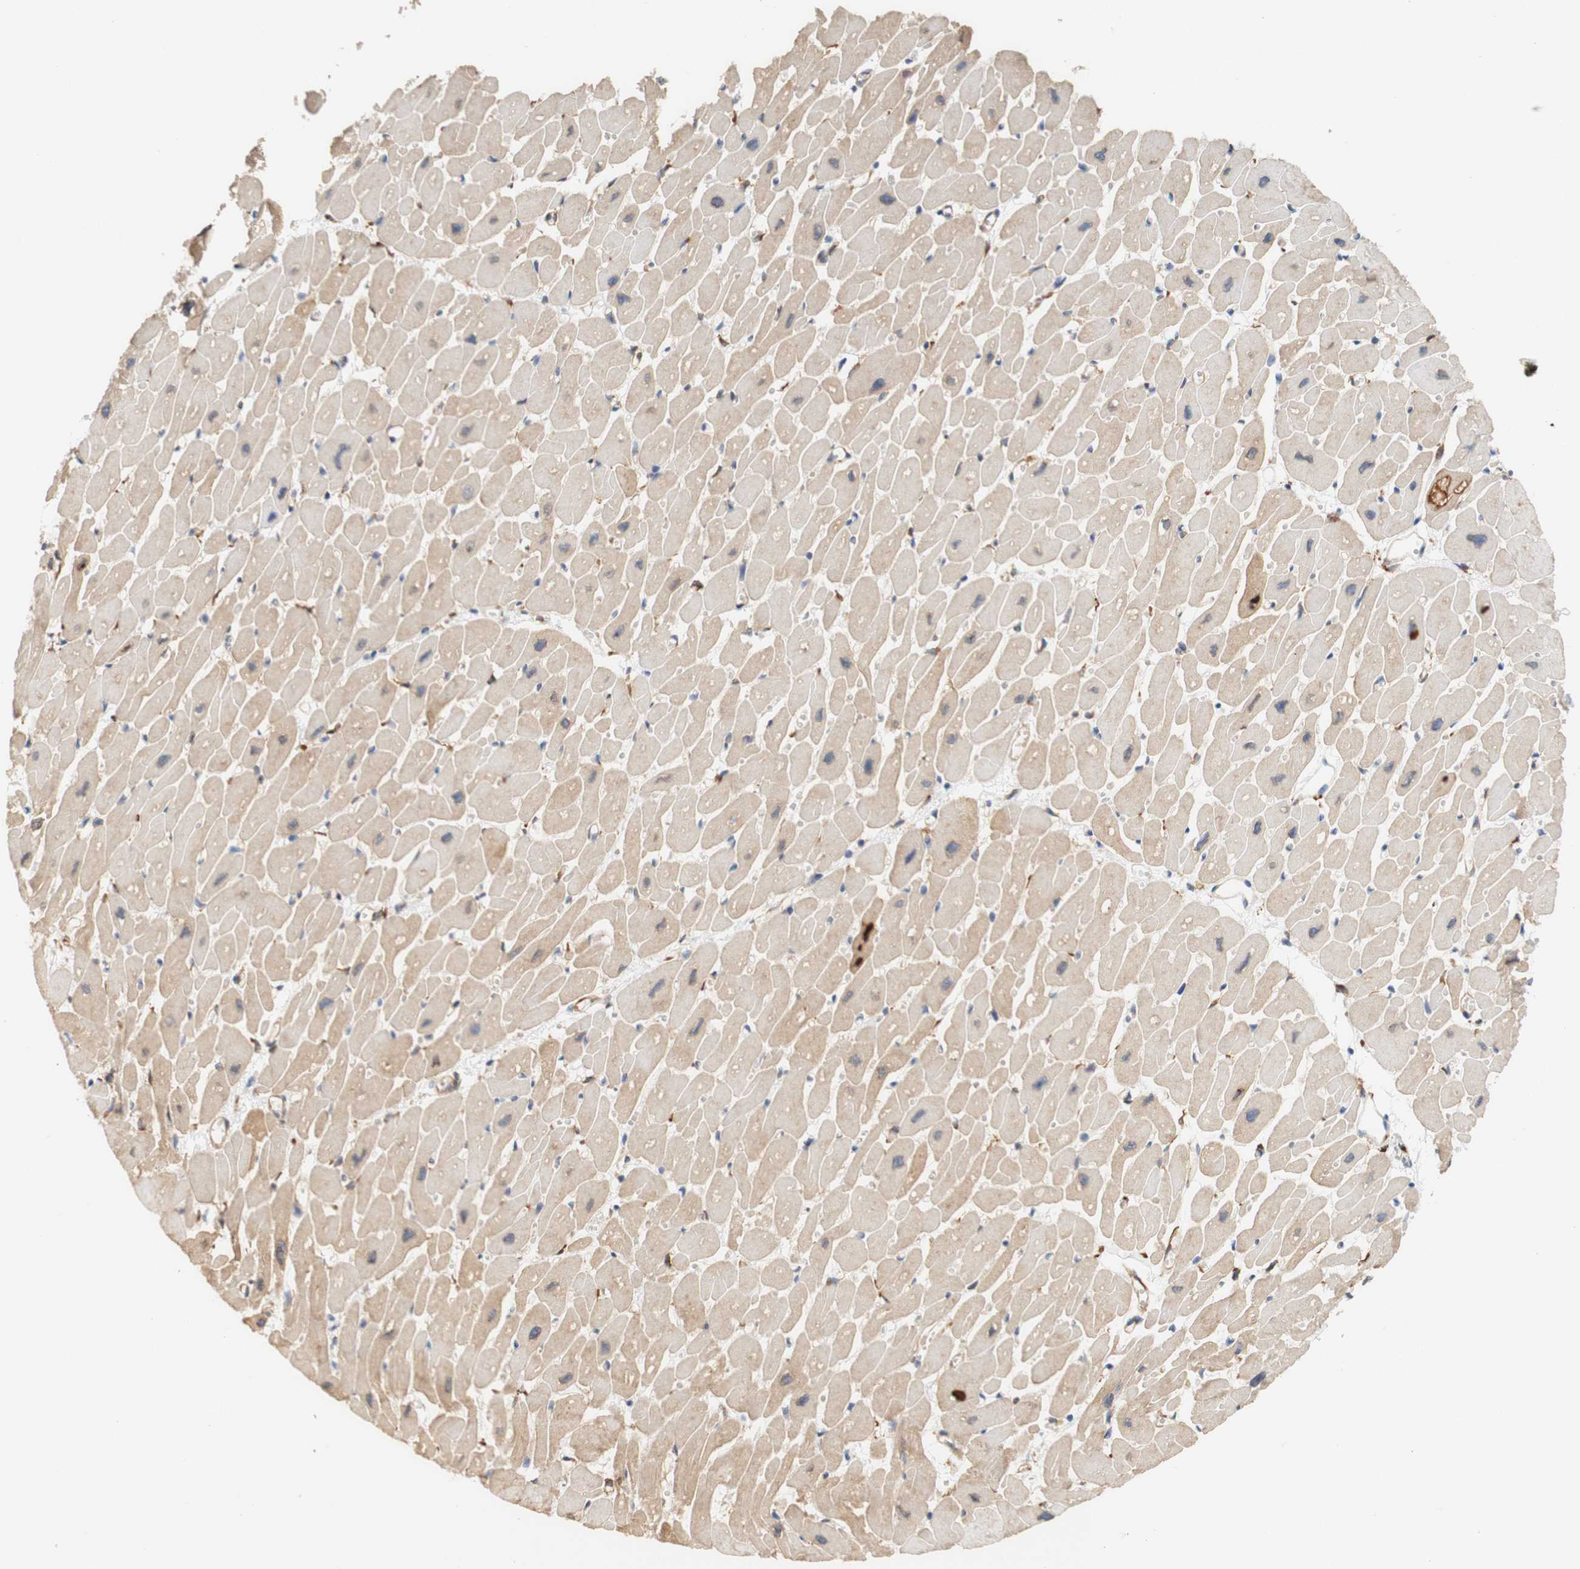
{"staining": {"intensity": "weak", "quantity": ">75%", "location": "cytoplasmic/membranous"}, "tissue": "heart muscle", "cell_type": "Cardiomyocytes", "image_type": "normal", "snomed": [{"axis": "morphology", "description": "Normal tissue, NOS"}, {"axis": "topography", "description": "Heart"}], "caption": "Immunohistochemistry histopathology image of benign heart muscle stained for a protein (brown), which exhibits low levels of weak cytoplasmic/membranous positivity in approximately >75% of cardiomyocytes.", "gene": "EIF2AK4", "patient": {"sex": "female", "age": 54}}